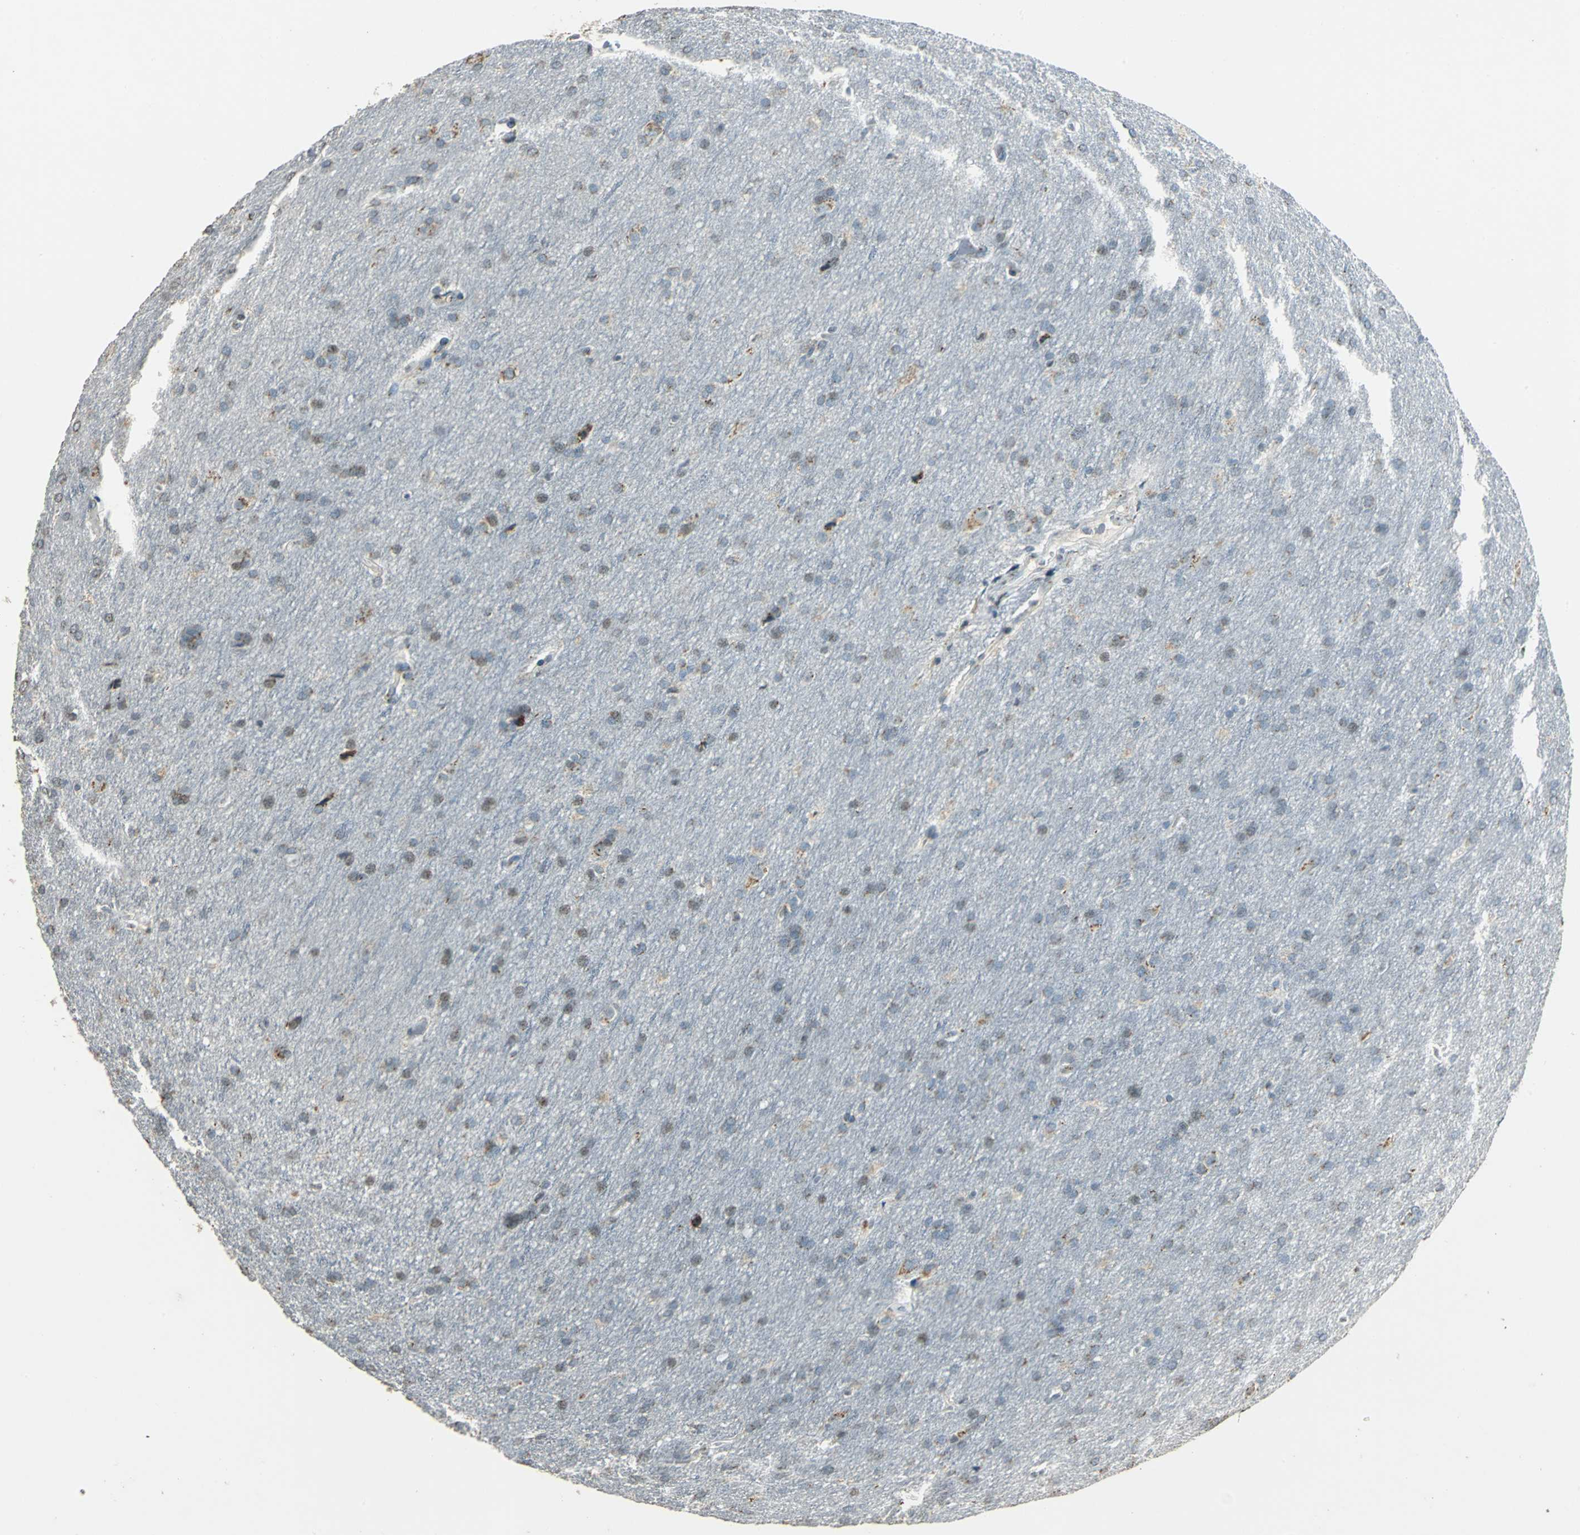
{"staining": {"intensity": "weak", "quantity": "25%-75%", "location": "cytoplasmic/membranous"}, "tissue": "glioma", "cell_type": "Tumor cells", "image_type": "cancer", "snomed": [{"axis": "morphology", "description": "Glioma, malignant, Low grade"}, {"axis": "topography", "description": "Brain"}], "caption": "The histopathology image demonstrates staining of glioma, revealing weak cytoplasmic/membranous protein expression (brown color) within tumor cells.", "gene": "TMEM115", "patient": {"sex": "female", "age": 32}}